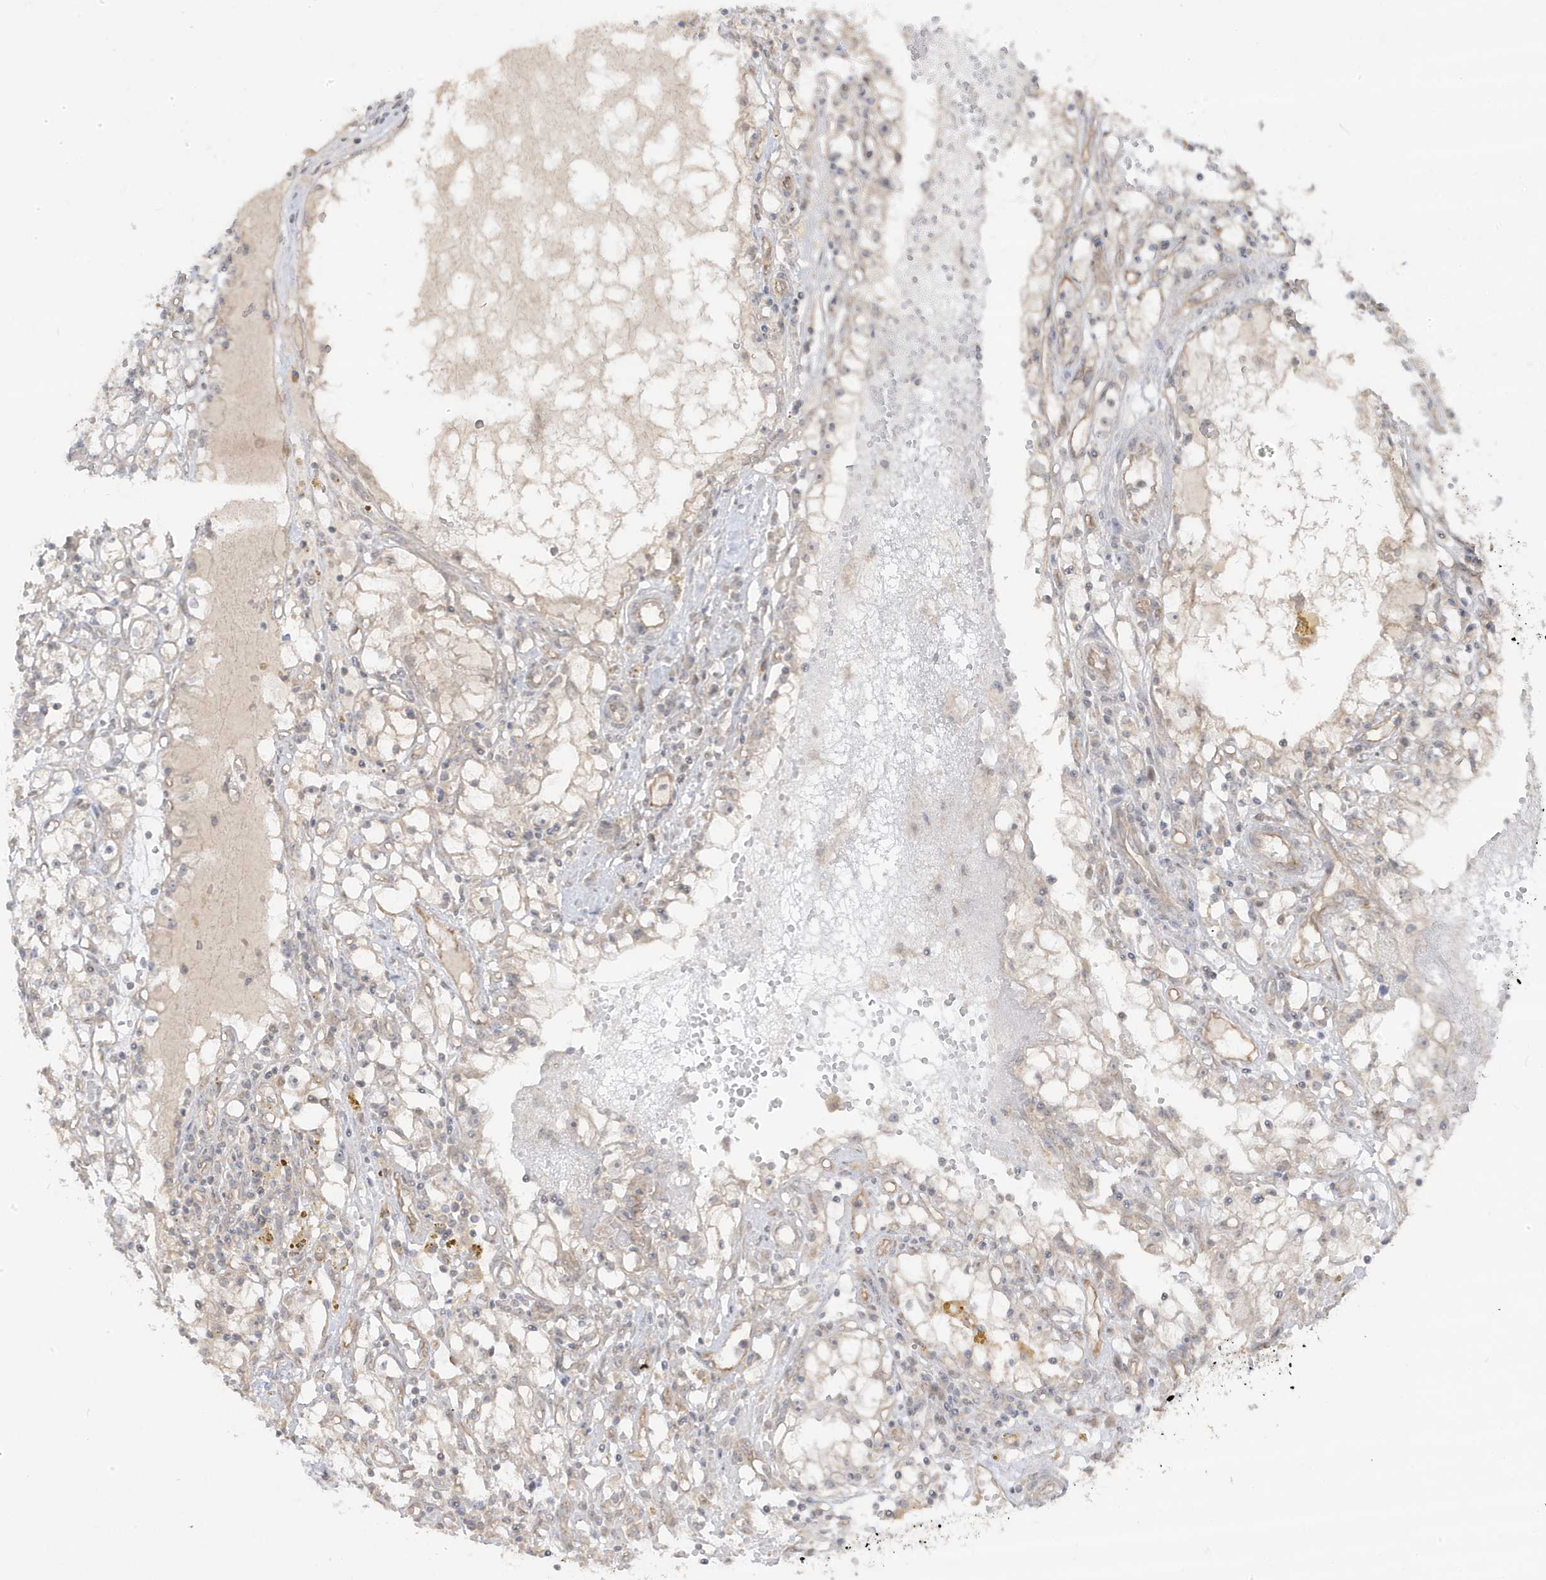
{"staining": {"intensity": "negative", "quantity": "none", "location": "none"}, "tissue": "renal cancer", "cell_type": "Tumor cells", "image_type": "cancer", "snomed": [{"axis": "morphology", "description": "Adenocarcinoma, NOS"}, {"axis": "topography", "description": "Kidney"}], "caption": "The micrograph exhibits no significant staining in tumor cells of renal cancer (adenocarcinoma).", "gene": "DNAJC12", "patient": {"sex": "male", "age": 56}}